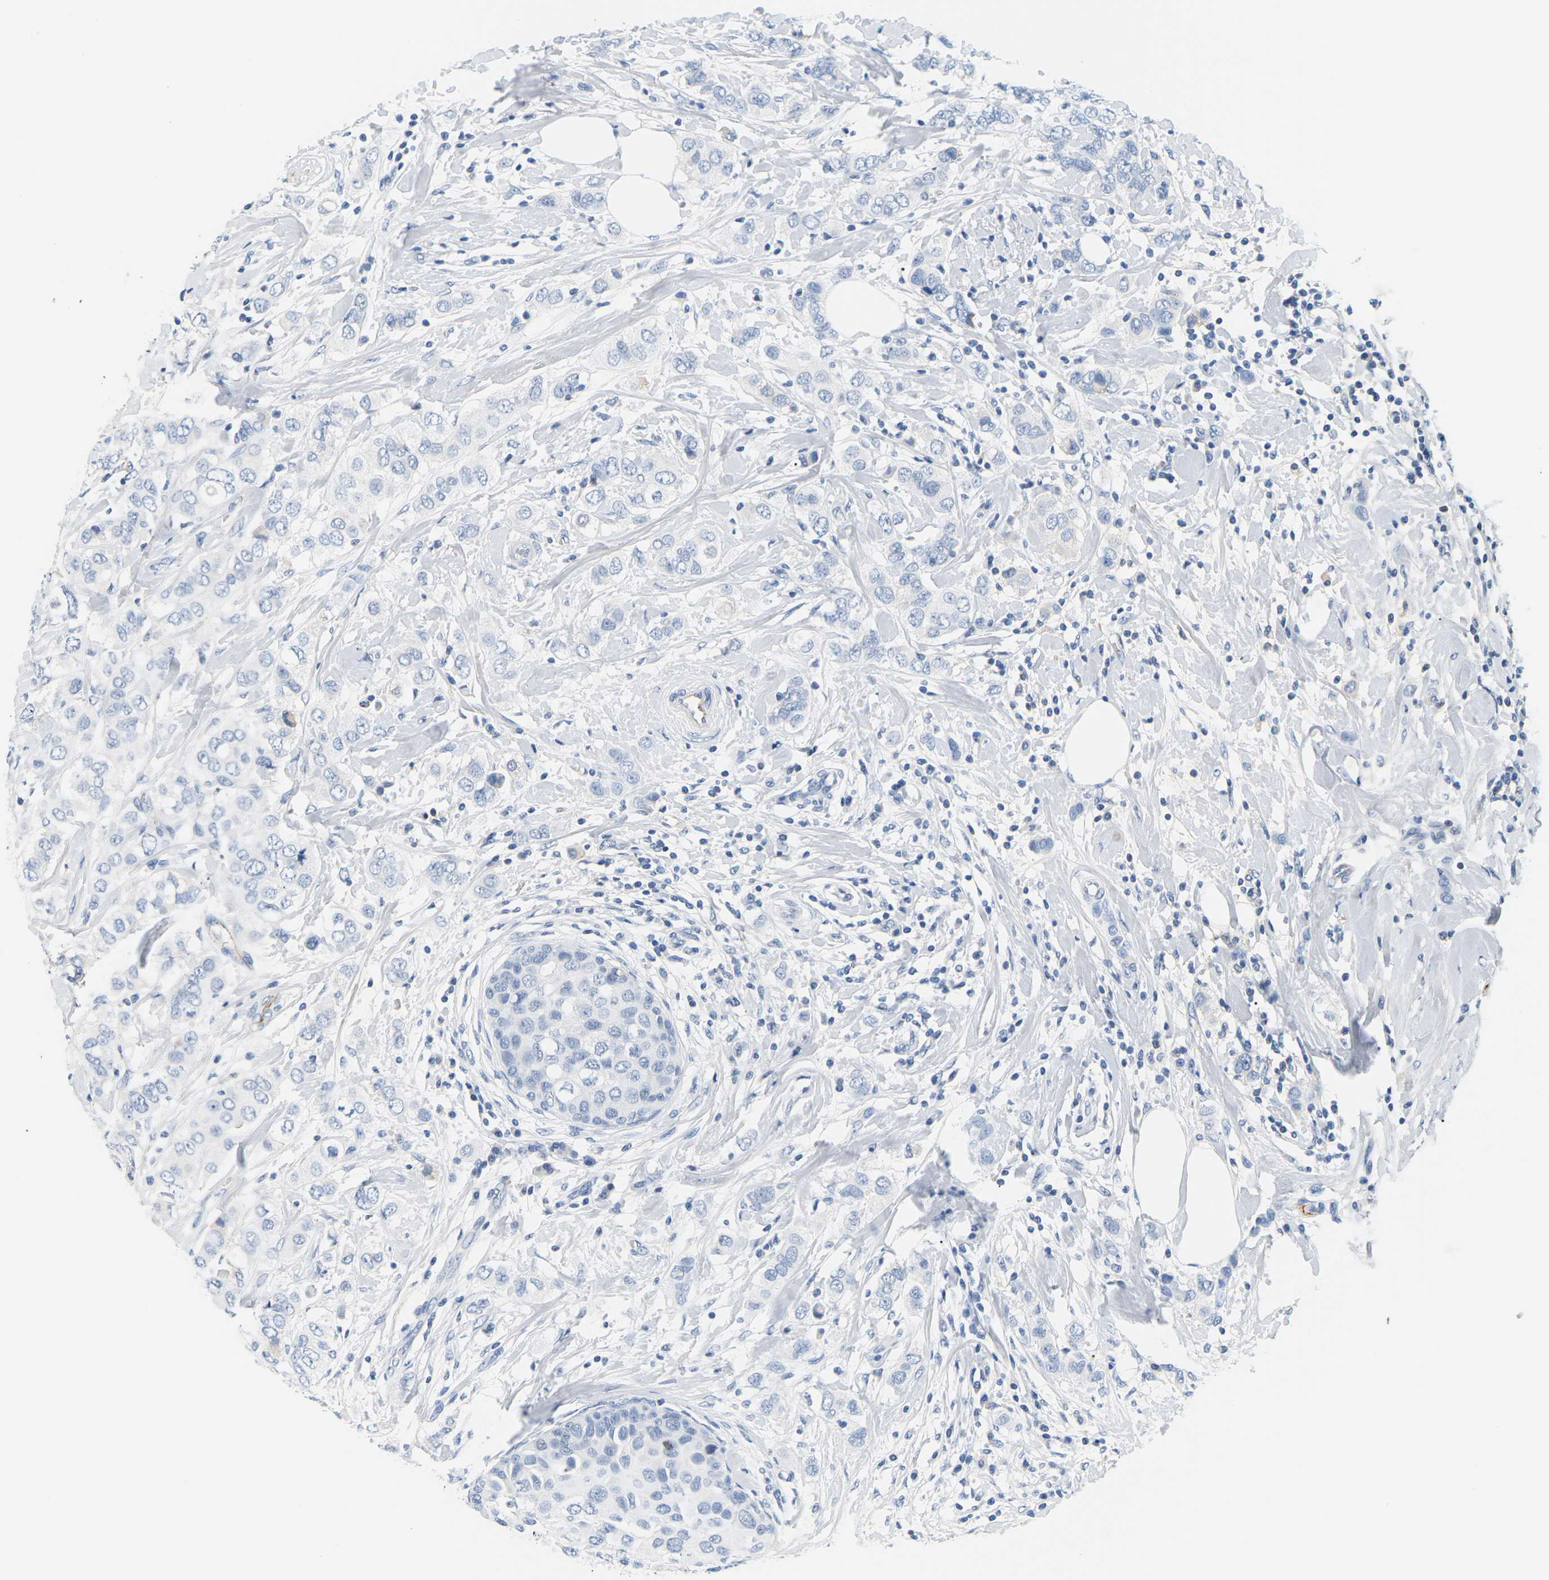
{"staining": {"intensity": "negative", "quantity": "none", "location": "none"}, "tissue": "breast cancer", "cell_type": "Tumor cells", "image_type": "cancer", "snomed": [{"axis": "morphology", "description": "Duct carcinoma"}, {"axis": "topography", "description": "Breast"}], "caption": "A histopathology image of human breast cancer is negative for staining in tumor cells. (Immunohistochemistry, brightfield microscopy, high magnification).", "gene": "APOB", "patient": {"sex": "female", "age": 50}}